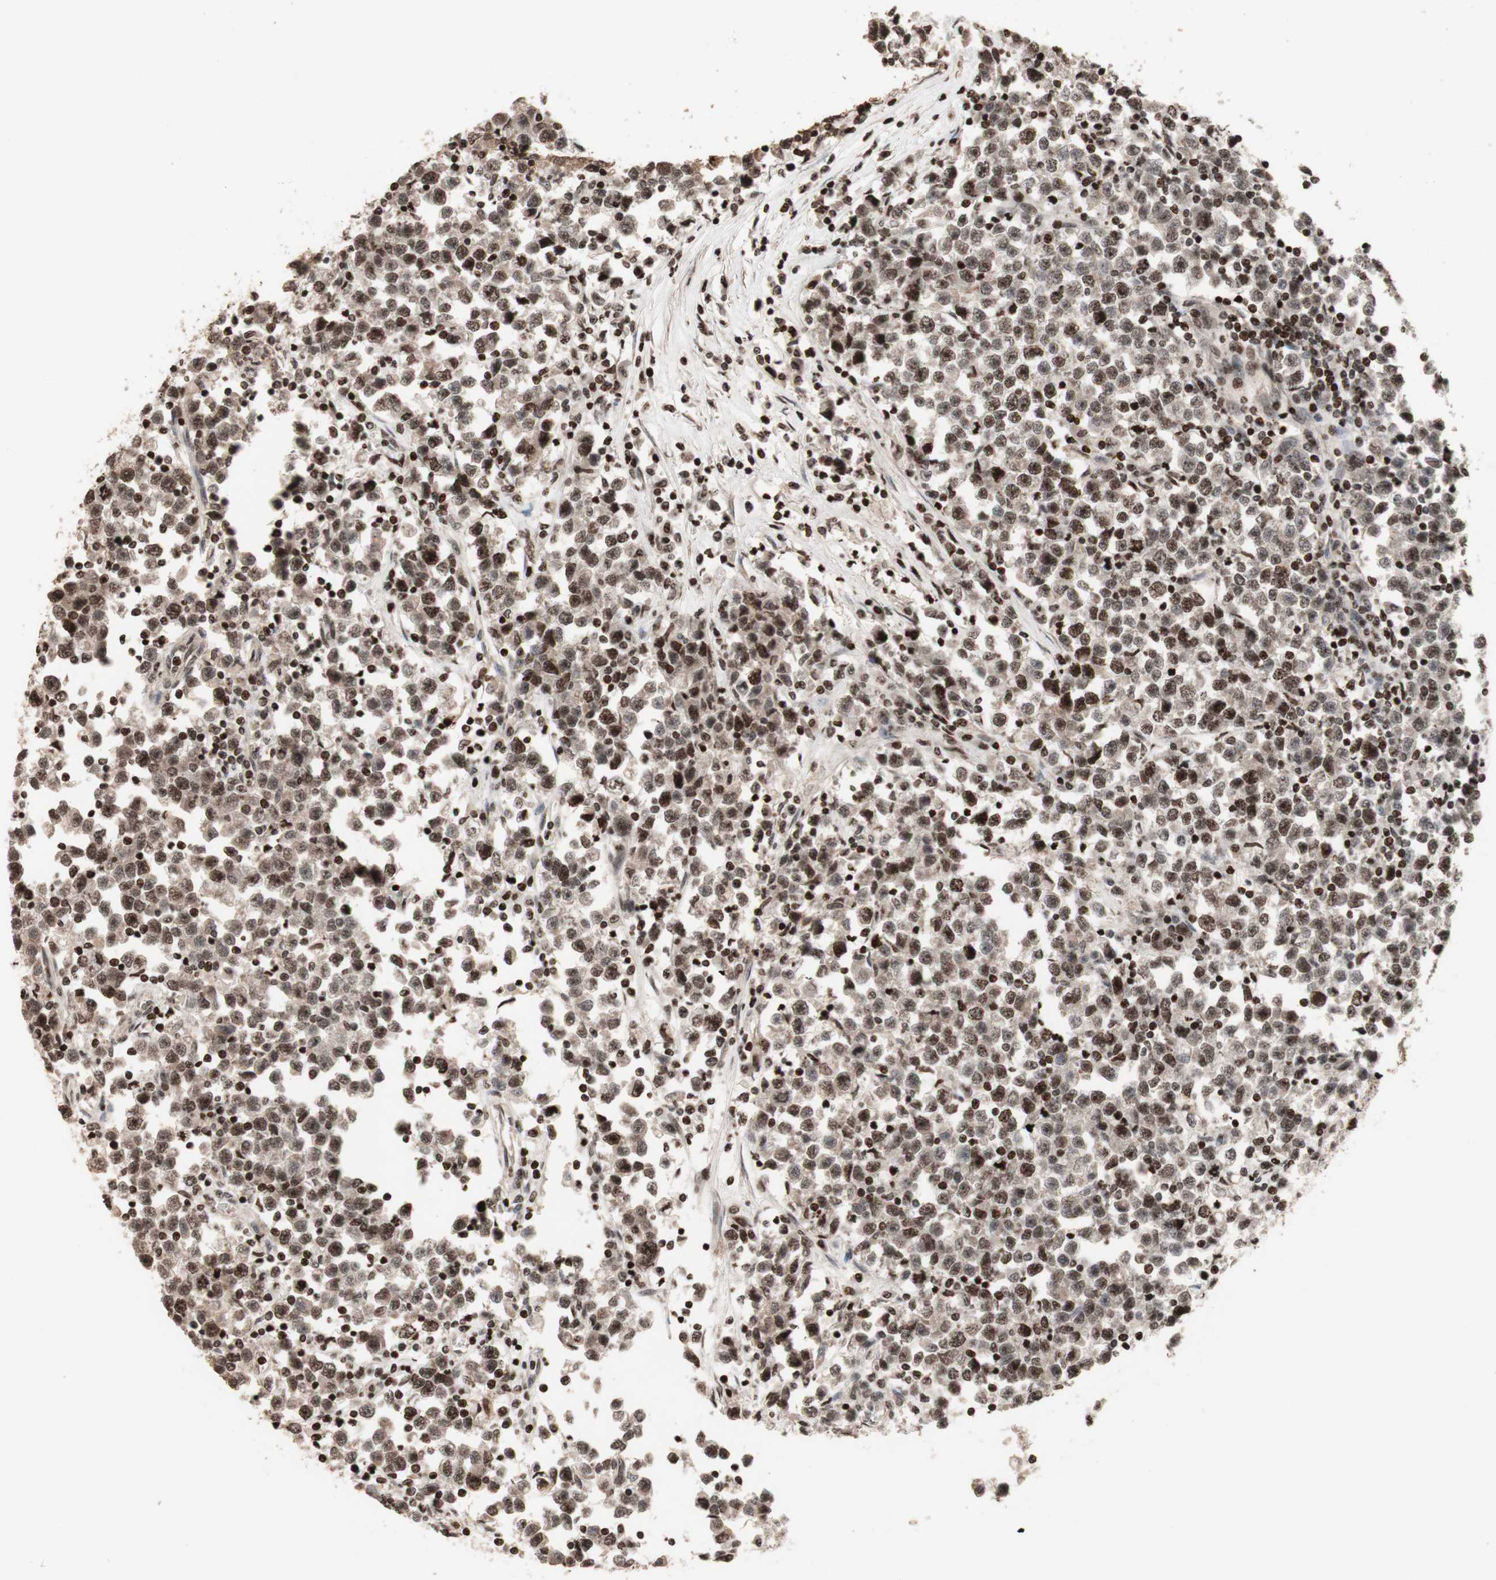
{"staining": {"intensity": "moderate", "quantity": "25%-75%", "location": "nuclear"}, "tissue": "testis cancer", "cell_type": "Tumor cells", "image_type": "cancer", "snomed": [{"axis": "morphology", "description": "Seminoma, NOS"}, {"axis": "topography", "description": "Testis"}], "caption": "An immunohistochemistry micrograph of neoplastic tissue is shown. Protein staining in brown shows moderate nuclear positivity in testis cancer within tumor cells.", "gene": "POLA1", "patient": {"sex": "male", "age": 43}}